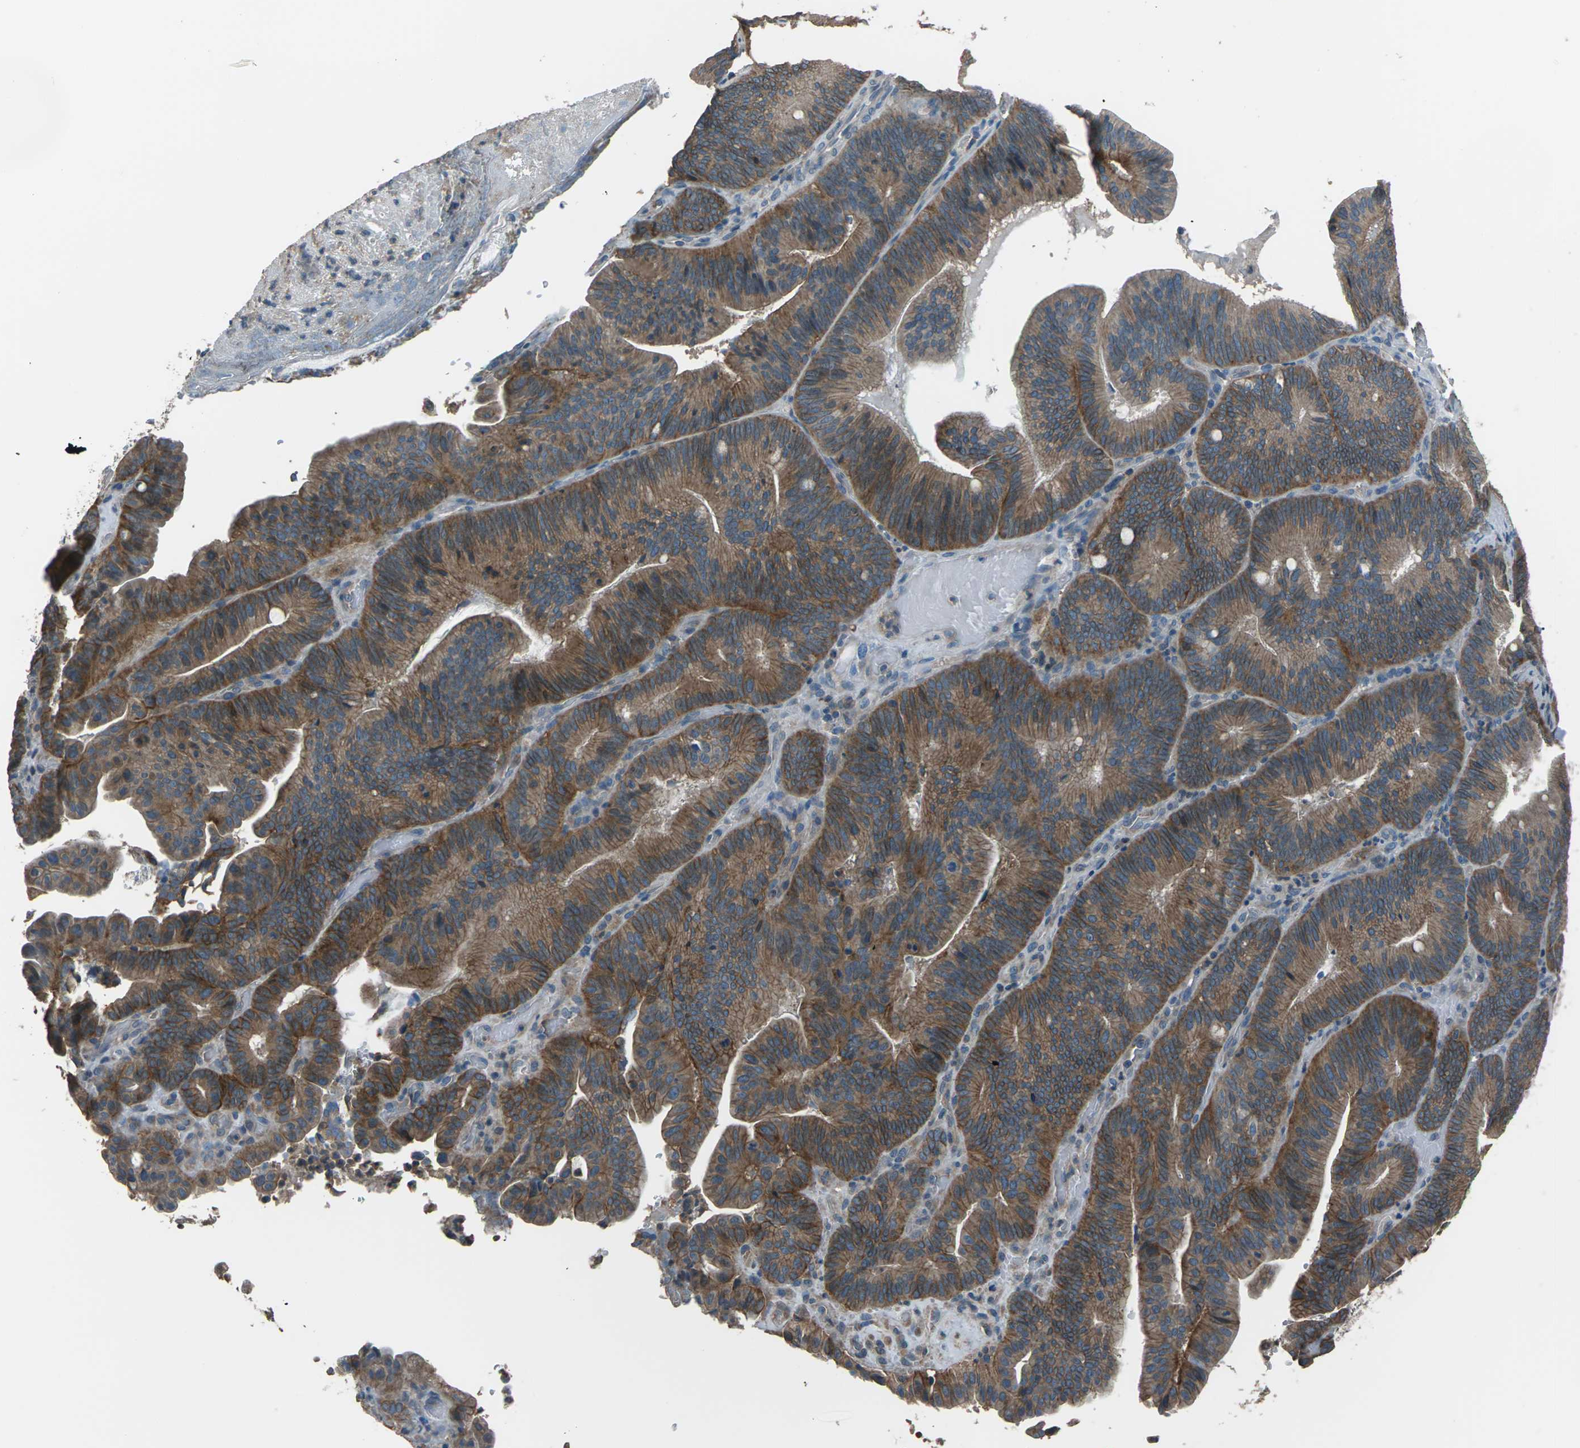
{"staining": {"intensity": "moderate", "quantity": ">75%", "location": "cytoplasmic/membranous"}, "tissue": "pancreatic cancer", "cell_type": "Tumor cells", "image_type": "cancer", "snomed": [{"axis": "morphology", "description": "Adenocarcinoma, NOS"}, {"axis": "topography", "description": "Pancreas"}], "caption": "This micrograph reveals immunohistochemistry (IHC) staining of human pancreatic cancer, with medium moderate cytoplasmic/membranous staining in approximately >75% of tumor cells.", "gene": "CMTM4", "patient": {"sex": "male", "age": 82}}